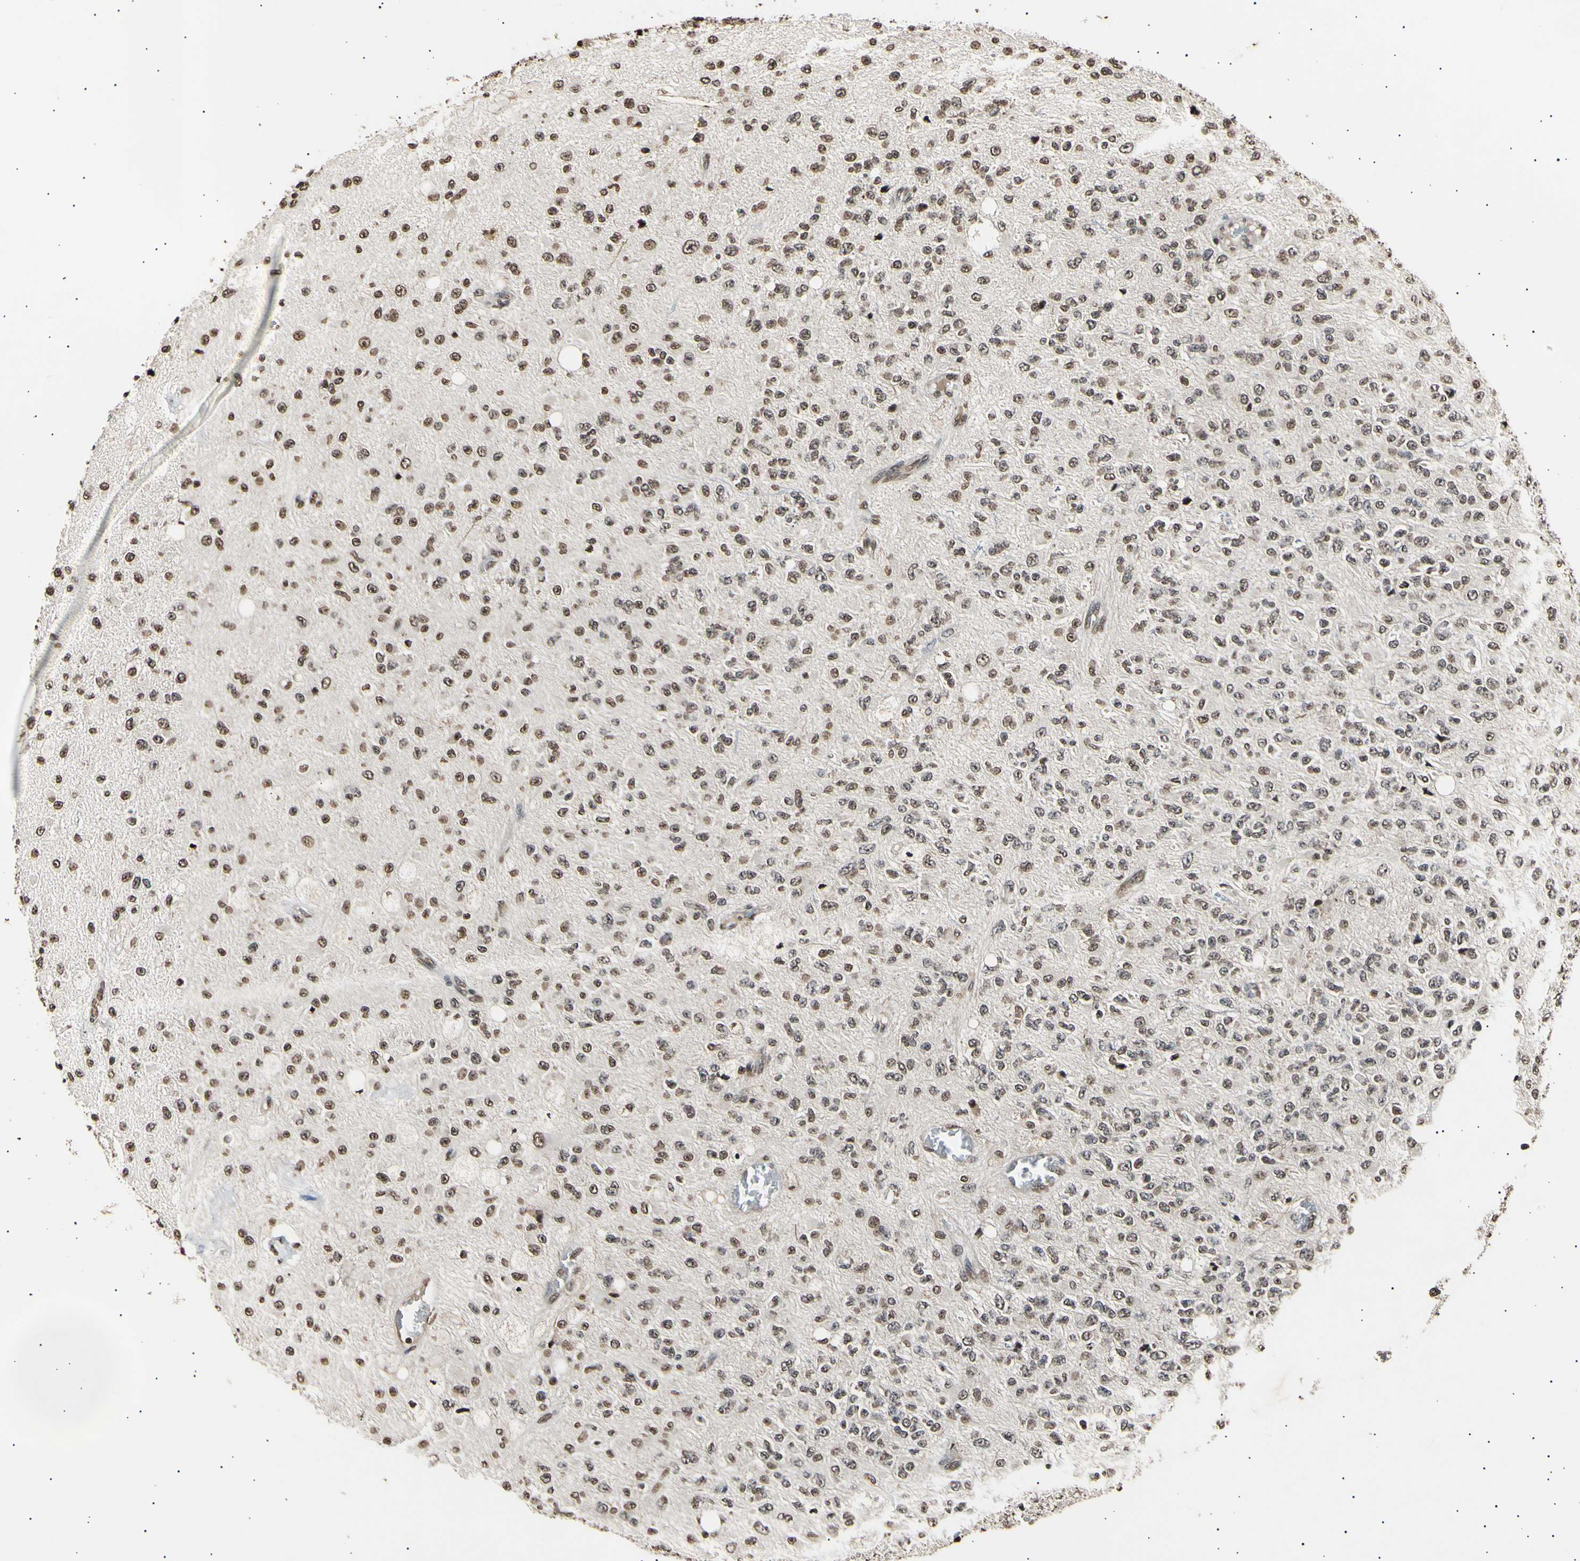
{"staining": {"intensity": "moderate", "quantity": "25%-75%", "location": "nuclear"}, "tissue": "glioma", "cell_type": "Tumor cells", "image_type": "cancer", "snomed": [{"axis": "morphology", "description": "Glioma, malignant, High grade"}, {"axis": "topography", "description": "pancreas cauda"}], "caption": "Glioma stained with IHC shows moderate nuclear expression in about 25%-75% of tumor cells. The protein is stained brown, and the nuclei are stained in blue (DAB (3,3'-diaminobenzidine) IHC with brightfield microscopy, high magnification).", "gene": "ANAPC7", "patient": {"sex": "male", "age": 60}}